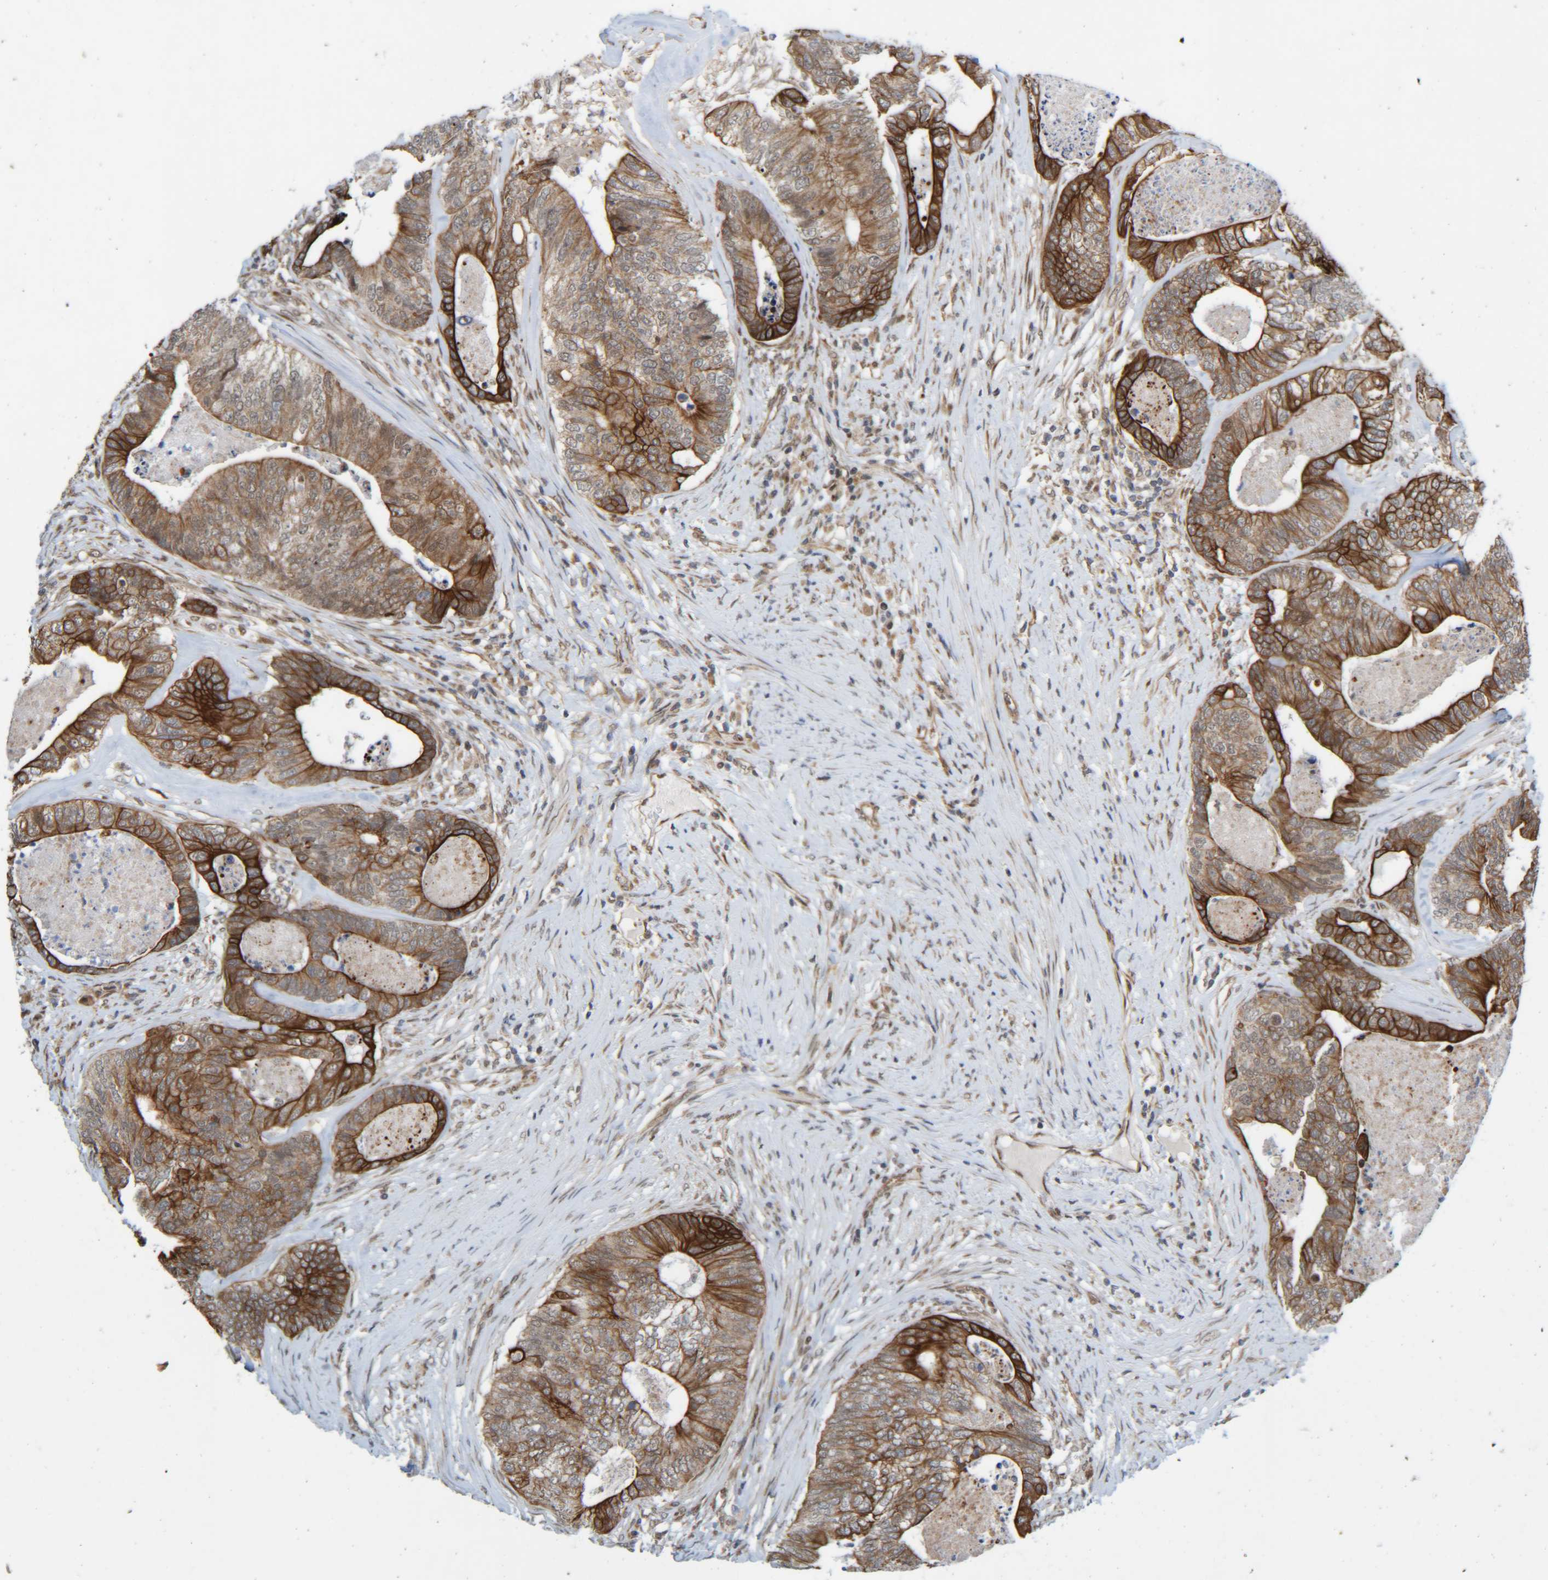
{"staining": {"intensity": "strong", "quantity": ">75%", "location": "cytoplasmic/membranous"}, "tissue": "colorectal cancer", "cell_type": "Tumor cells", "image_type": "cancer", "snomed": [{"axis": "morphology", "description": "Adenocarcinoma, NOS"}, {"axis": "topography", "description": "Colon"}], "caption": "A brown stain labels strong cytoplasmic/membranous expression of a protein in human adenocarcinoma (colorectal) tumor cells. (DAB (3,3'-diaminobenzidine) = brown stain, brightfield microscopy at high magnification).", "gene": "CCDC57", "patient": {"sex": "female", "age": 67}}